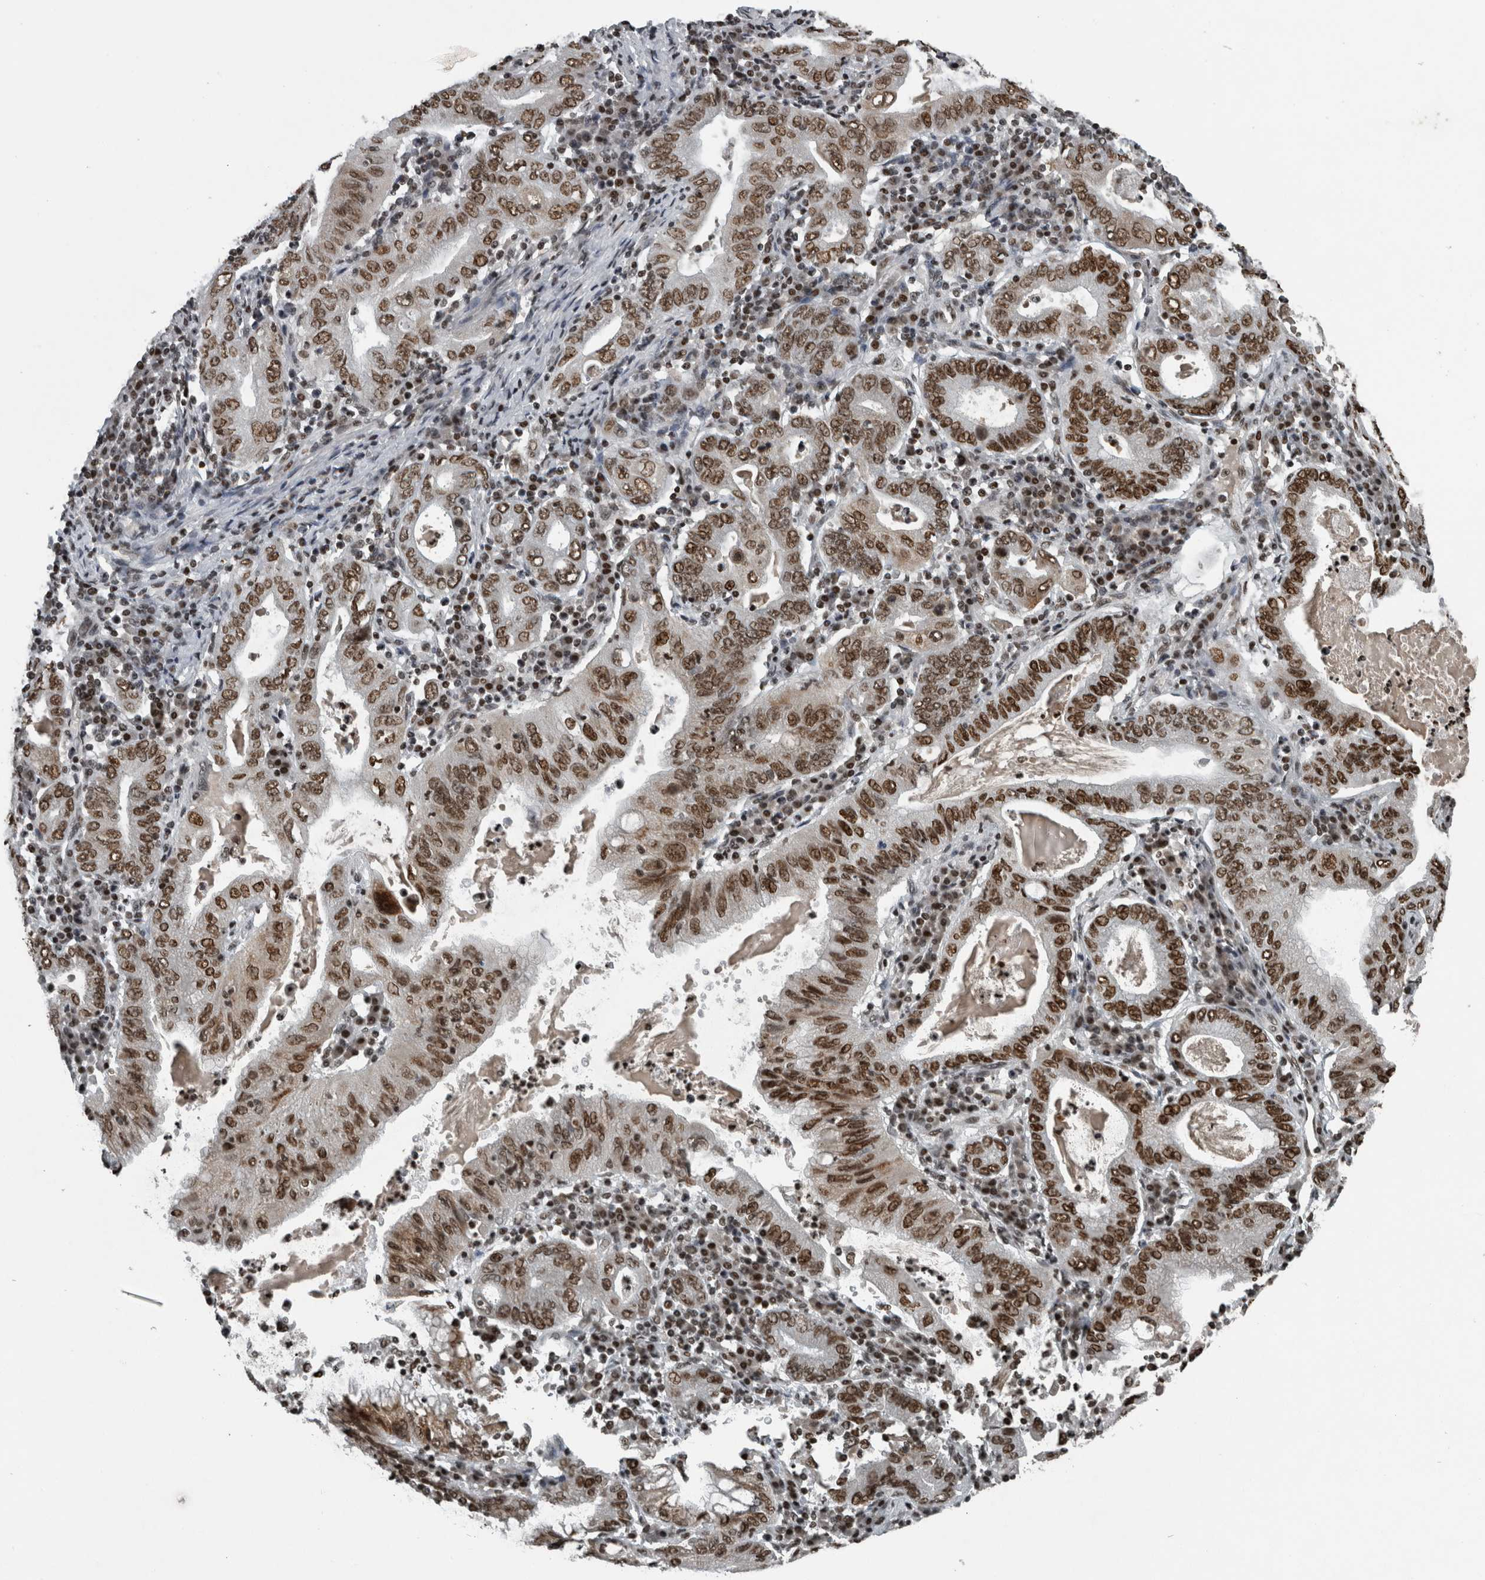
{"staining": {"intensity": "moderate", "quantity": ">75%", "location": "nuclear"}, "tissue": "stomach cancer", "cell_type": "Tumor cells", "image_type": "cancer", "snomed": [{"axis": "morphology", "description": "Normal tissue, NOS"}, {"axis": "morphology", "description": "Adenocarcinoma, NOS"}, {"axis": "topography", "description": "Esophagus"}, {"axis": "topography", "description": "Stomach, upper"}, {"axis": "topography", "description": "Peripheral nerve tissue"}], "caption": "Stomach adenocarcinoma stained for a protein (brown) exhibits moderate nuclear positive staining in approximately >75% of tumor cells.", "gene": "UNC50", "patient": {"sex": "male", "age": 62}}